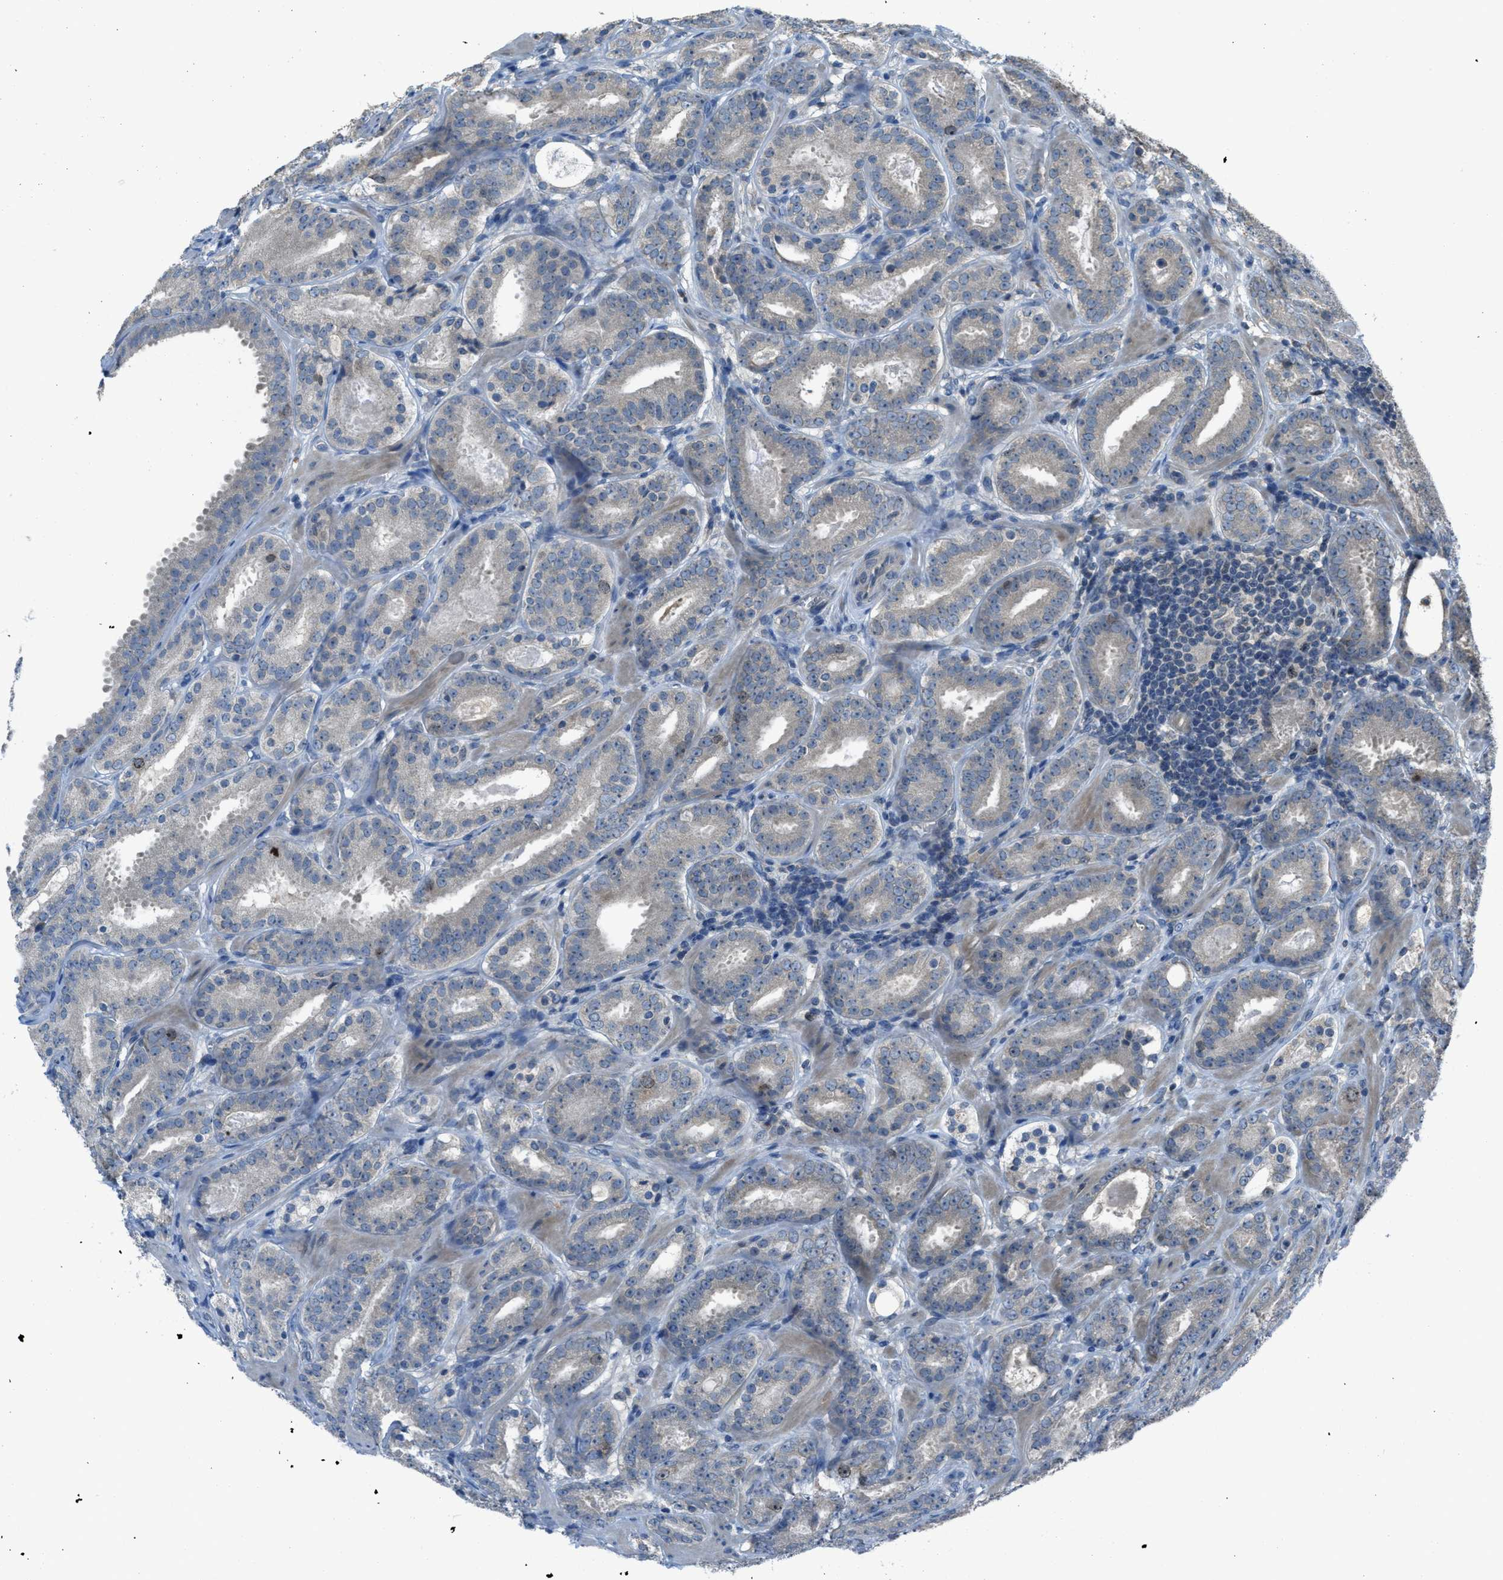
{"staining": {"intensity": "weak", "quantity": "<25%", "location": "cytoplasmic/membranous"}, "tissue": "prostate cancer", "cell_type": "Tumor cells", "image_type": "cancer", "snomed": [{"axis": "morphology", "description": "Adenocarcinoma, Low grade"}, {"axis": "topography", "description": "Prostate"}], "caption": "Image shows no significant protein positivity in tumor cells of adenocarcinoma (low-grade) (prostate). The staining was performed using DAB (3,3'-diaminobenzidine) to visualize the protein expression in brown, while the nuclei were stained in blue with hematoxylin (Magnification: 20x).", "gene": "MIS18A", "patient": {"sex": "male", "age": 69}}